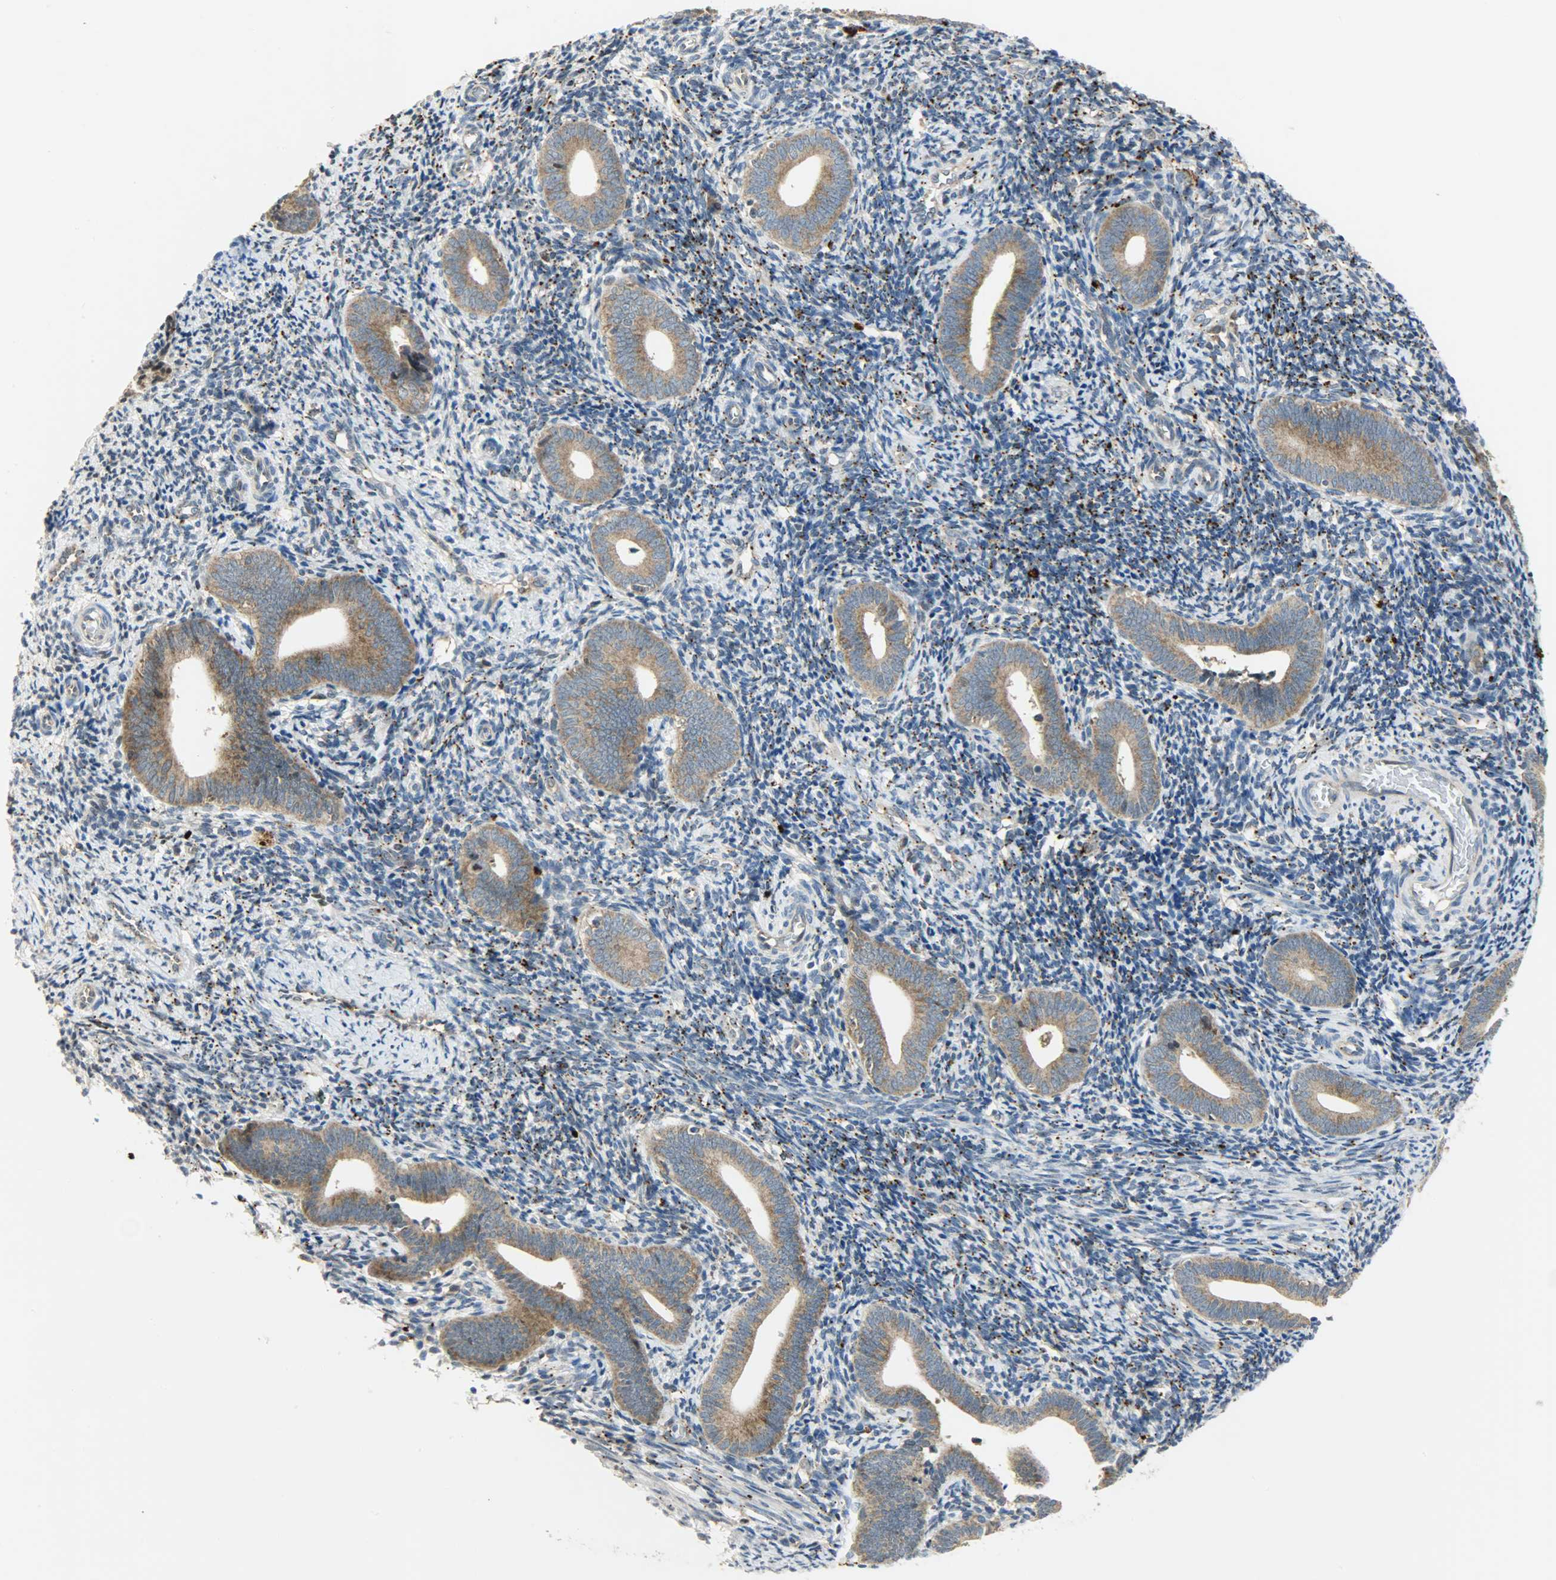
{"staining": {"intensity": "negative", "quantity": "none", "location": "none"}, "tissue": "endometrium", "cell_type": "Cells in endometrial stroma", "image_type": "normal", "snomed": [{"axis": "morphology", "description": "Normal tissue, NOS"}, {"axis": "topography", "description": "Uterus"}, {"axis": "topography", "description": "Endometrium"}], "caption": "An immunohistochemistry (IHC) photomicrograph of benign endometrium is shown. There is no staining in cells in endometrial stroma of endometrium.", "gene": "GIT2", "patient": {"sex": "female", "age": 33}}